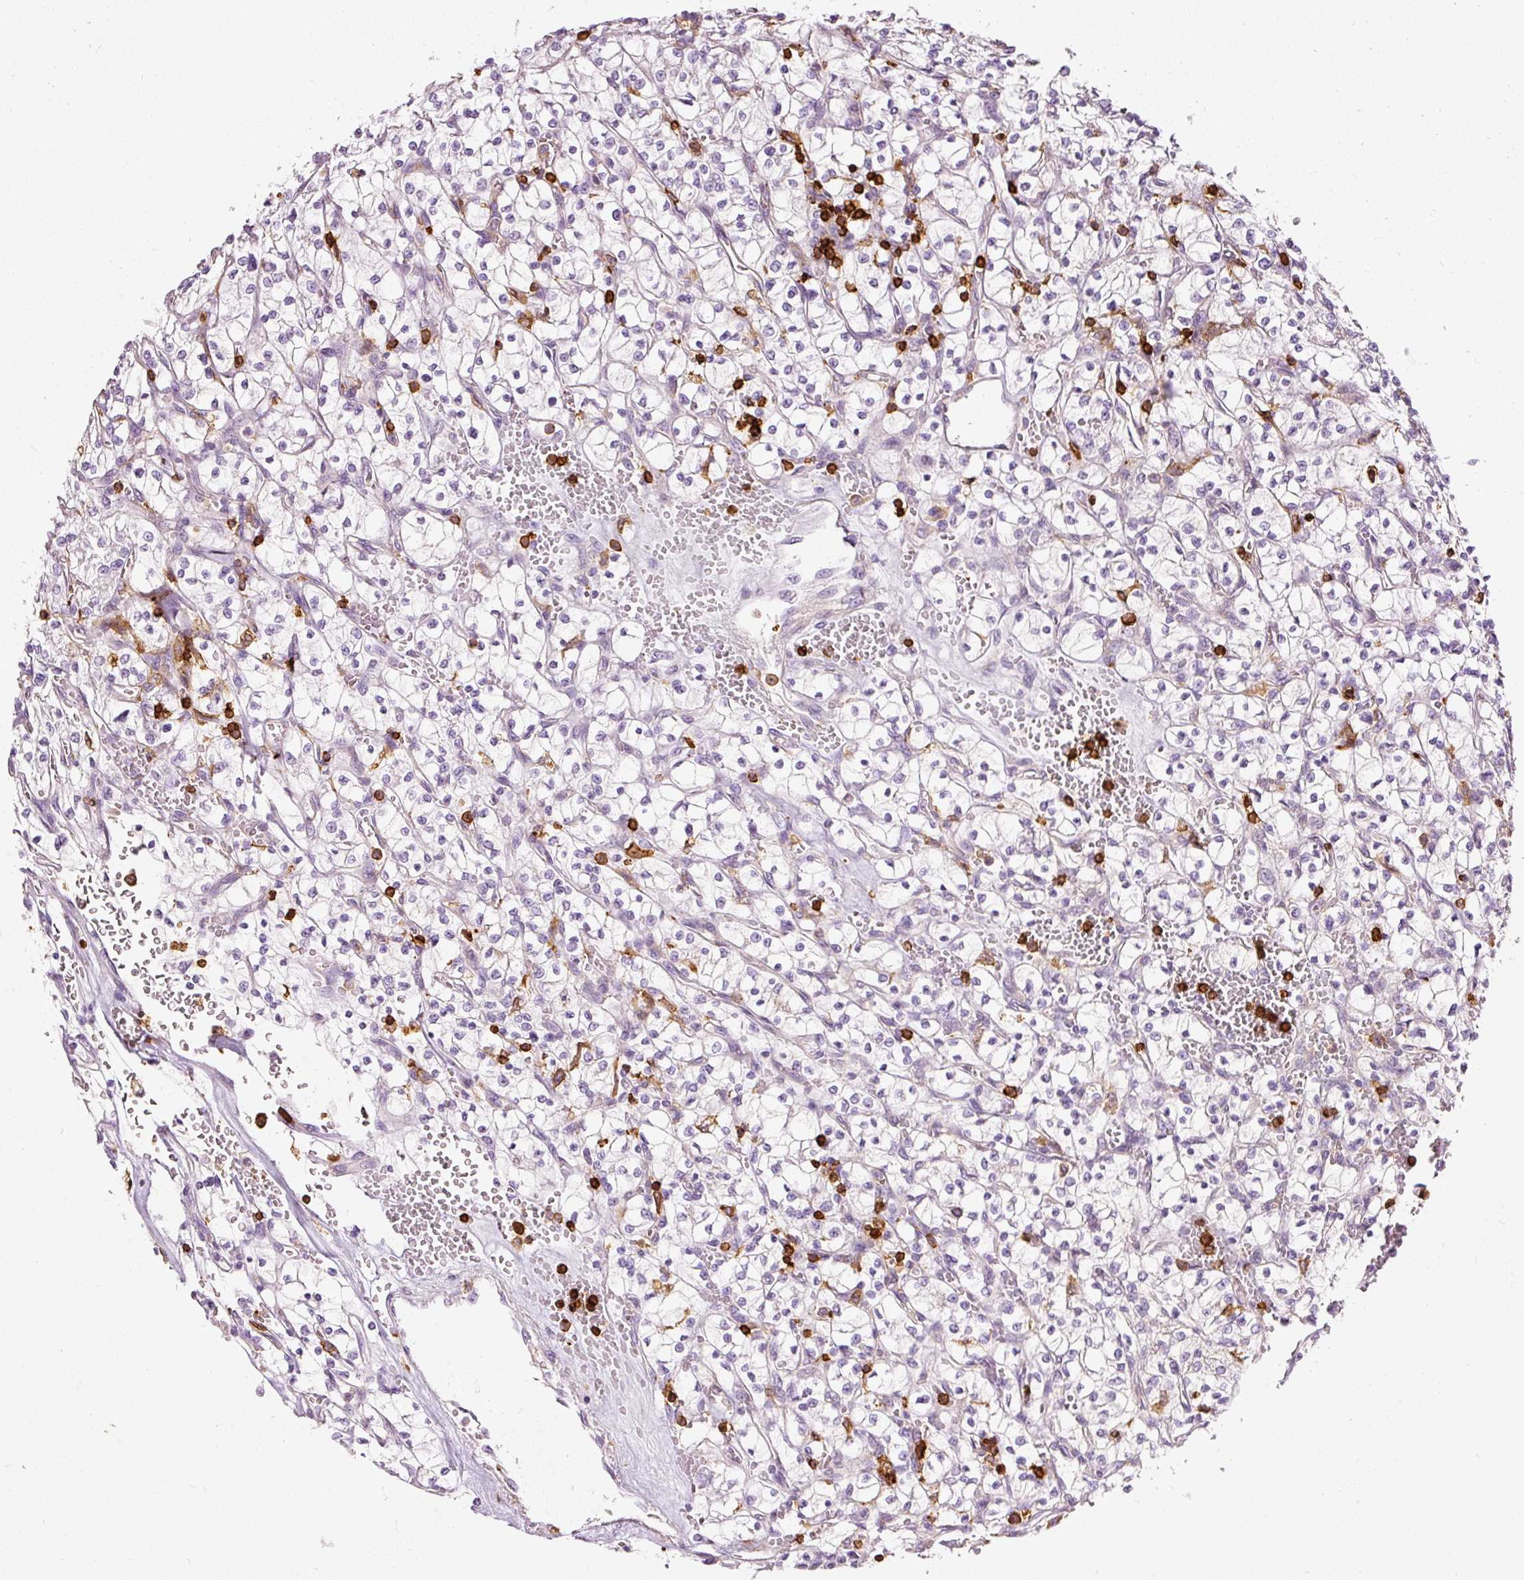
{"staining": {"intensity": "negative", "quantity": "none", "location": "none"}, "tissue": "renal cancer", "cell_type": "Tumor cells", "image_type": "cancer", "snomed": [{"axis": "morphology", "description": "Adenocarcinoma, NOS"}, {"axis": "topography", "description": "Kidney"}], "caption": "High magnification brightfield microscopy of adenocarcinoma (renal) stained with DAB (3,3'-diaminobenzidine) (brown) and counterstained with hematoxylin (blue): tumor cells show no significant expression. The staining was performed using DAB to visualize the protein expression in brown, while the nuclei were stained in blue with hematoxylin (Magnification: 20x).", "gene": "EVL", "patient": {"sex": "female", "age": 64}}